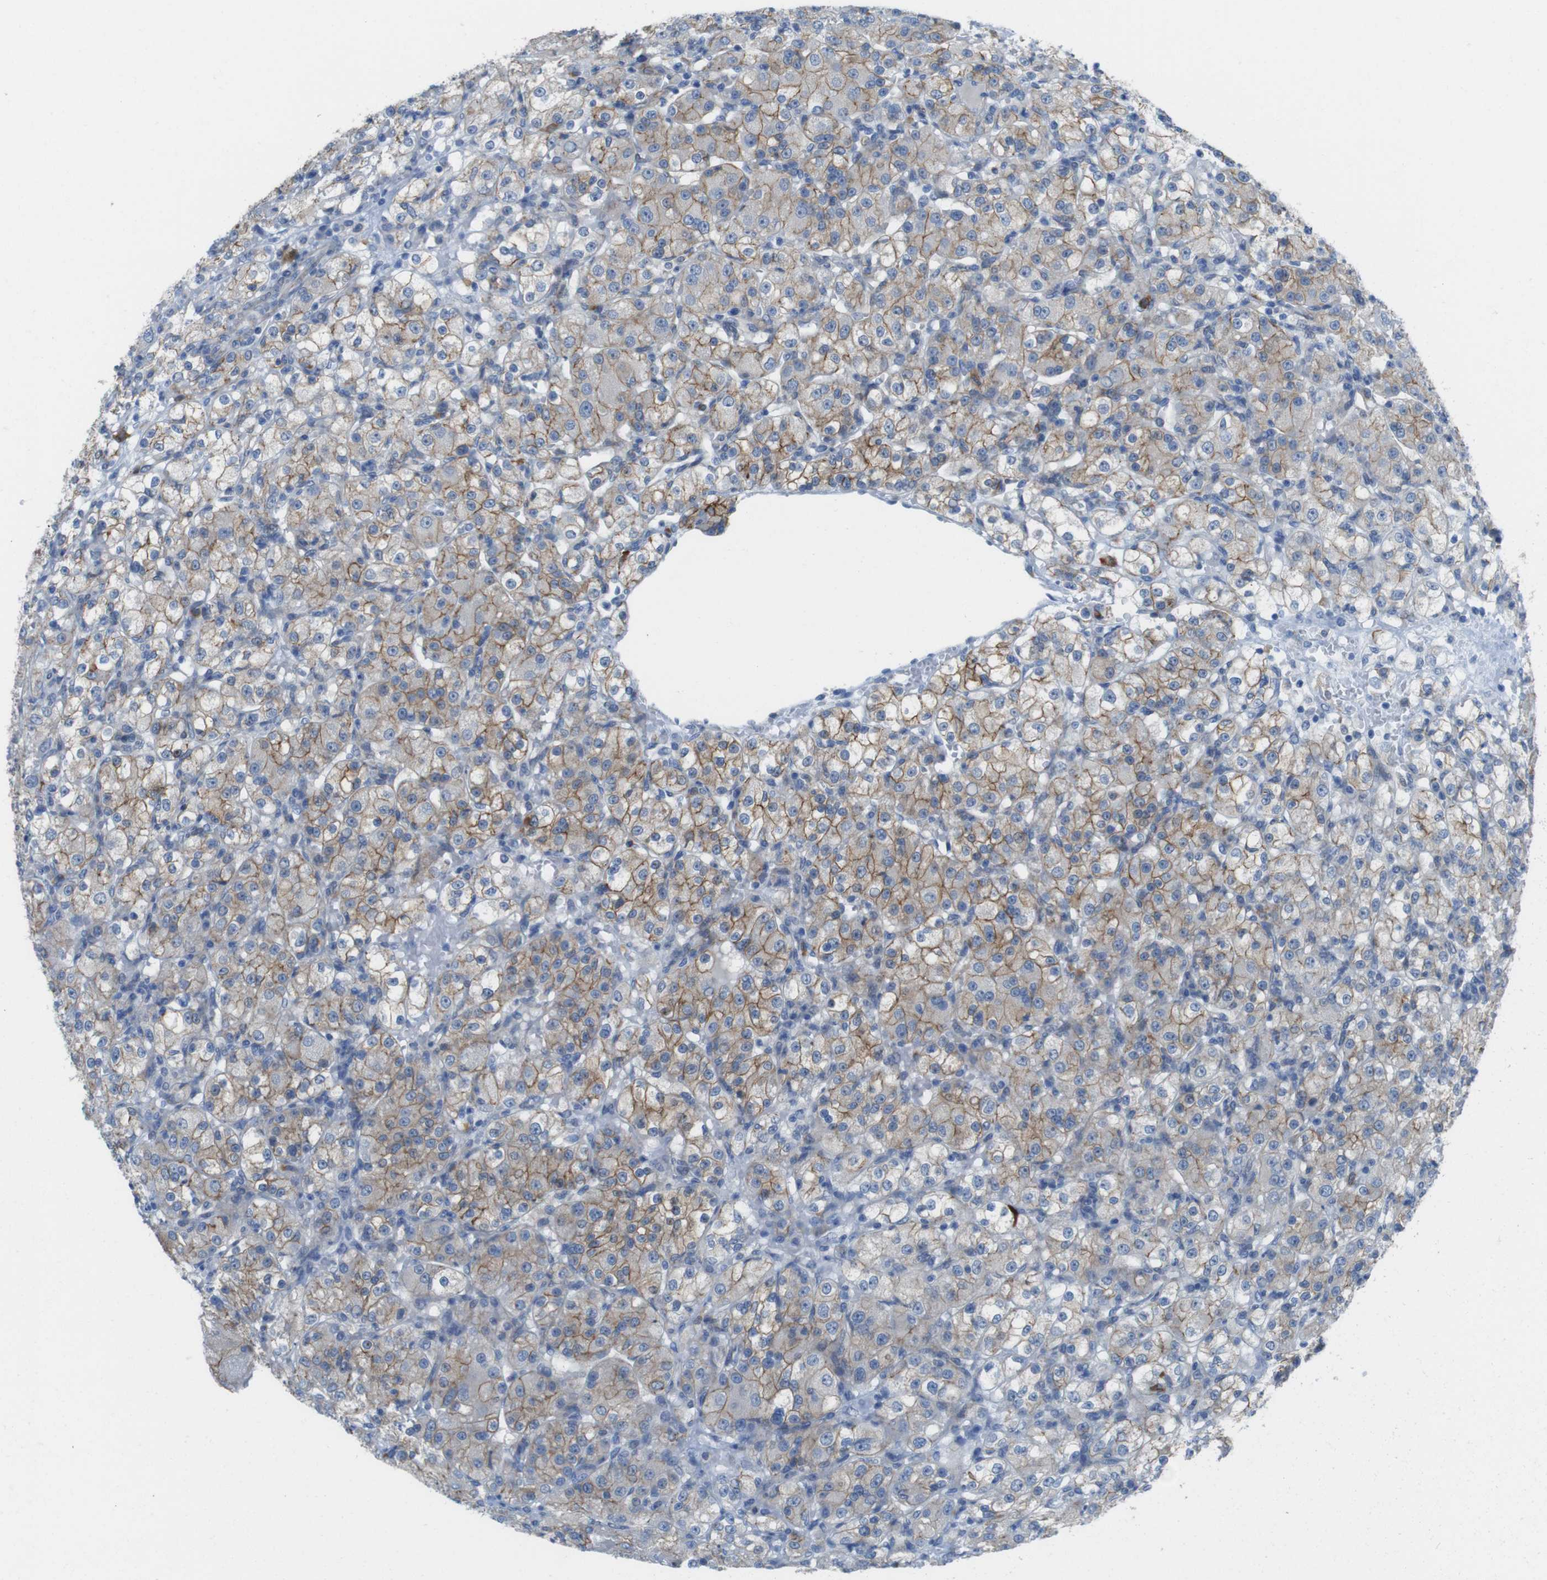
{"staining": {"intensity": "moderate", "quantity": "25%-75%", "location": "cytoplasmic/membranous"}, "tissue": "renal cancer", "cell_type": "Tumor cells", "image_type": "cancer", "snomed": [{"axis": "morphology", "description": "Normal tissue, NOS"}, {"axis": "morphology", "description": "Adenocarcinoma, NOS"}, {"axis": "topography", "description": "Kidney"}], "caption": "Protein staining of renal cancer tissue demonstrates moderate cytoplasmic/membranous staining in about 25%-75% of tumor cells. Using DAB (brown) and hematoxylin (blue) stains, captured at high magnification using brightfield microscopy.", "gene": "CLMN", "patient": {"sex": "male", "age": 61}}